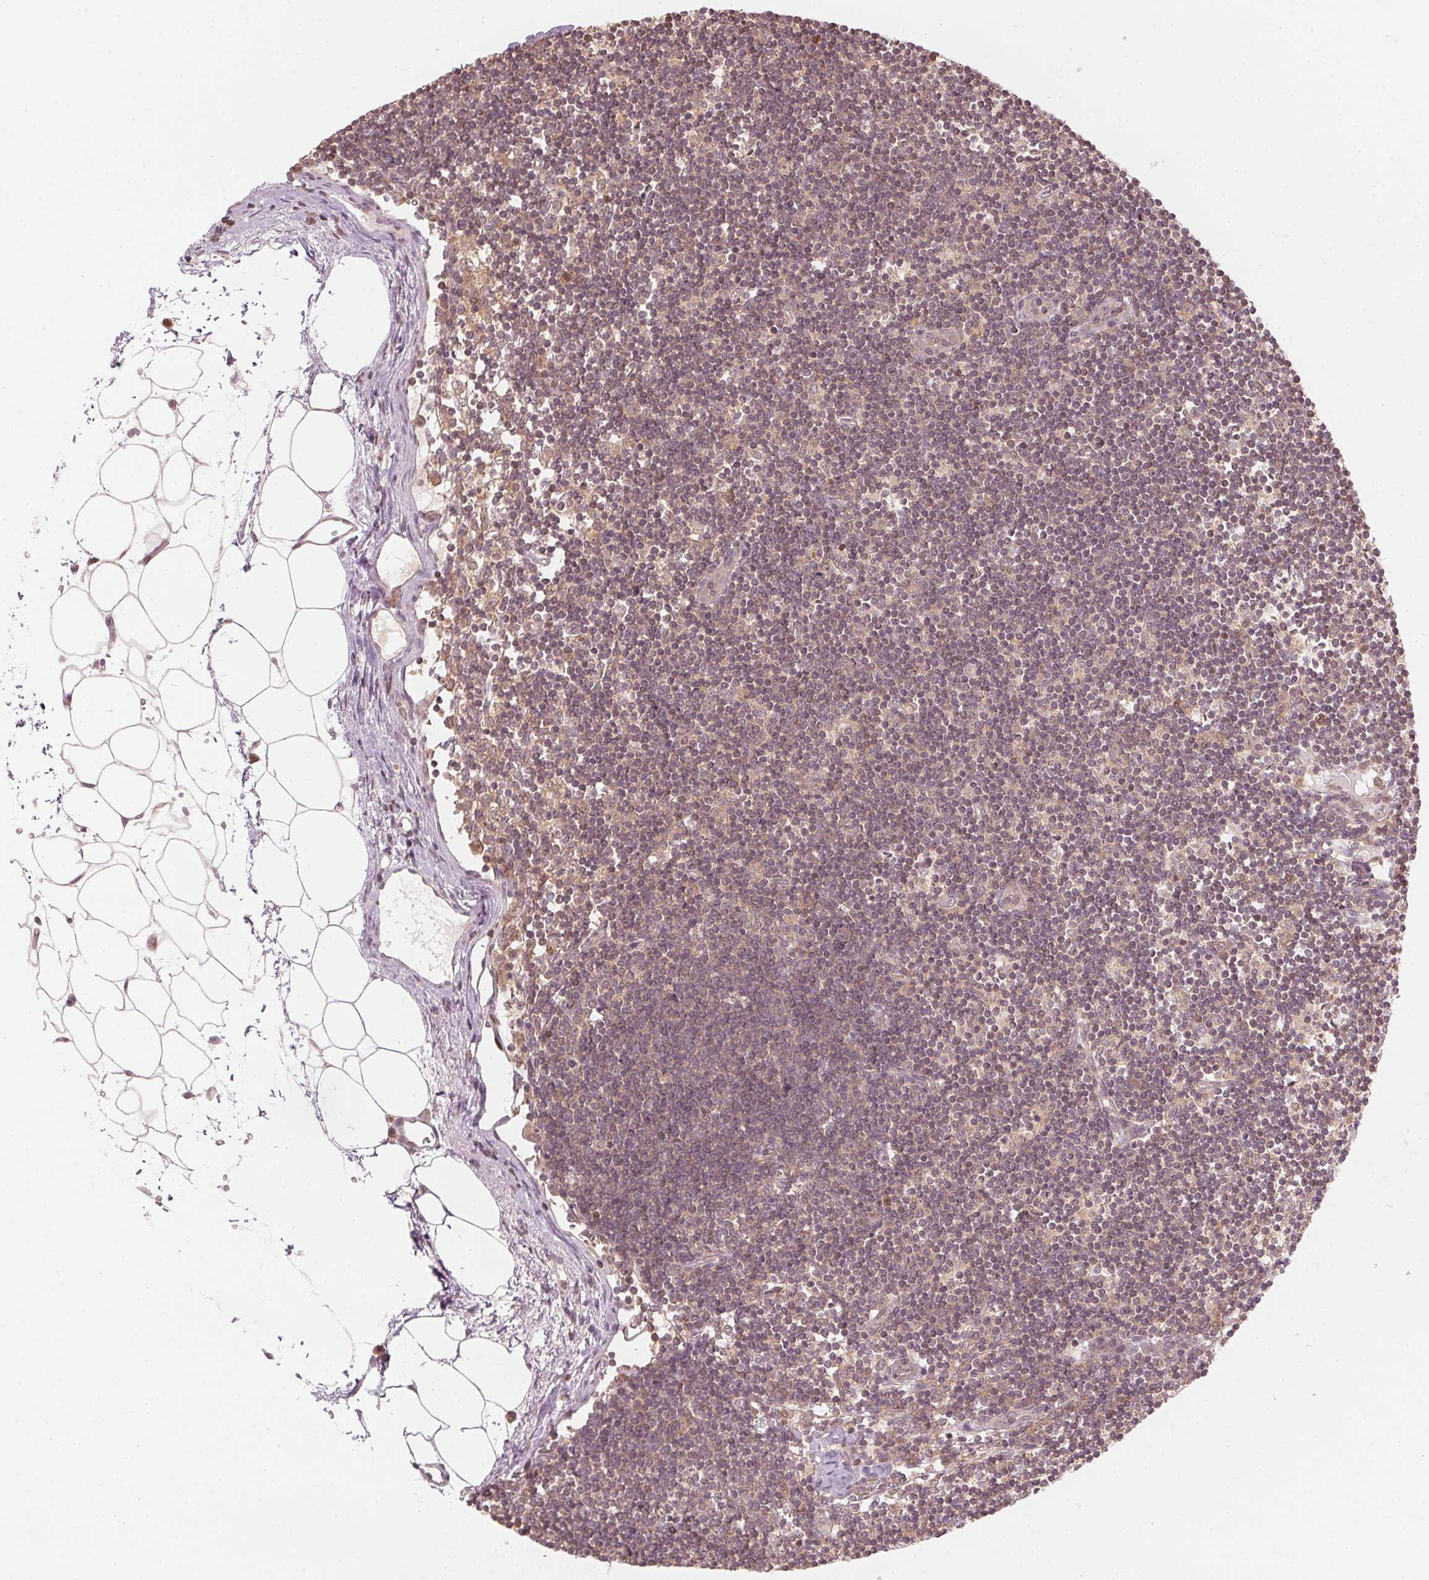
{"staining": {"intensity": "weak", "quantity": ">75%", "location": "cytoplasmic/membranous,nuclear"}, "tissue": "lymph node", "cell_type": "Germinal center cells", "image_type": "normal", "snomed": [{"axis": "morphology", "description": "Normal tissue, NOS"}, {"axis": "topography", "description": "Lymph node"}], "caption": "This image exhibits benign lymph node stained with IHC to label a protein in brown. The cytoplasmic/membranous,nuclear of germinal center cells show weak positivity for the protein. Nuclei are counter-stained blue.", "gene": "UBE2L3", "patient": {"sex": "female", "age": 65}}